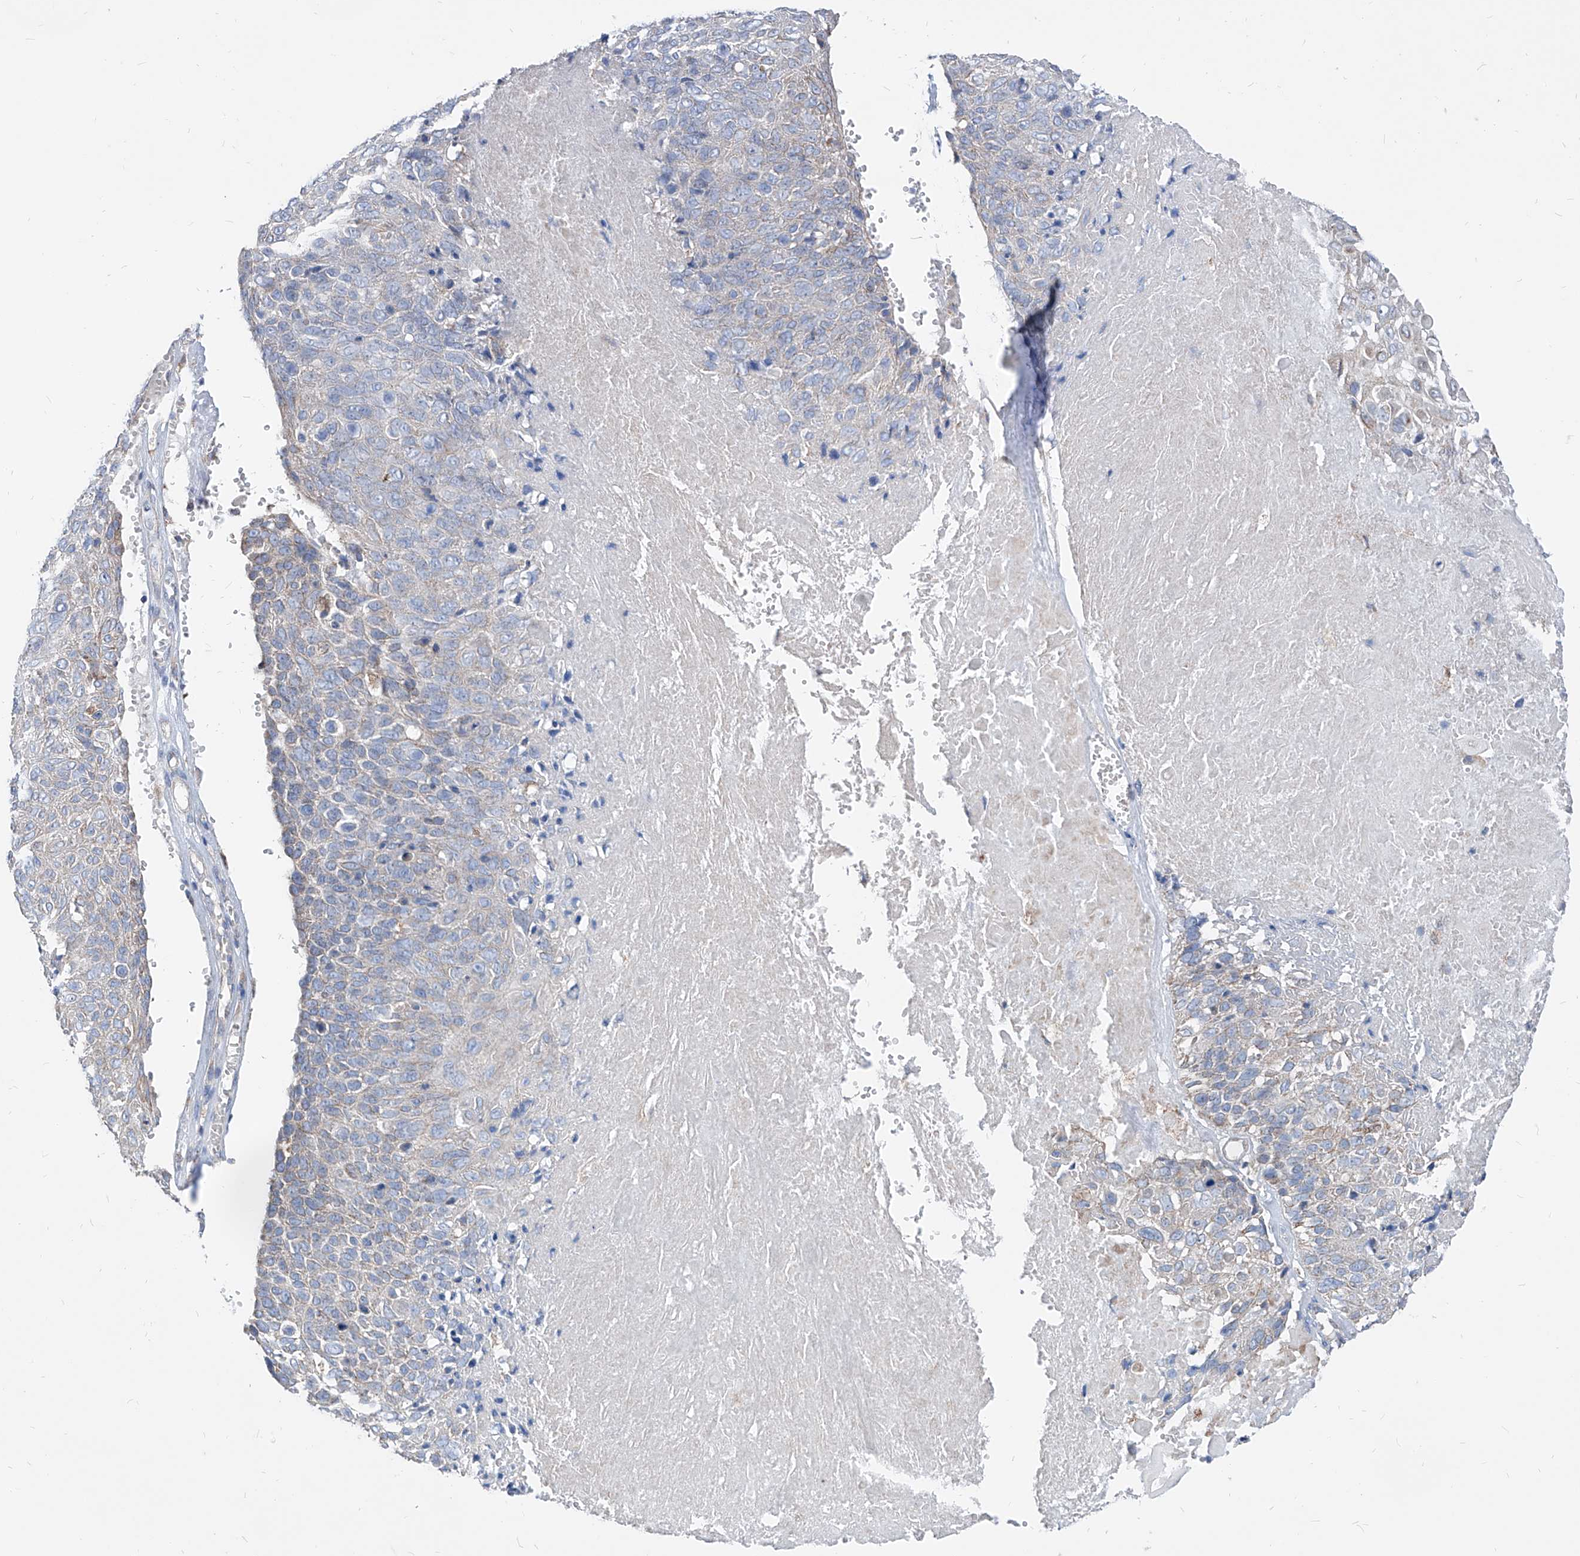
{"staining": {"intensity": "negative", "quantity": "none", "location": "none"}, "tissue": "cervical cancer", "cell_type": "Tumor cells", "image_type": "cancer", "snomed": [{"axis": "morphology", "description": "Squamous cell carcinoma, NOS"}, {"axis": "topography", "description": "Cervix"}], "caption": "This is a photomicrograph of immunohistochemistry (IHC) staining of cervical squamous cell carcinoma, which shows no expression in tumor cells.", "gene": "AGPS", "patient": {"sex": "female", "age": 74}}